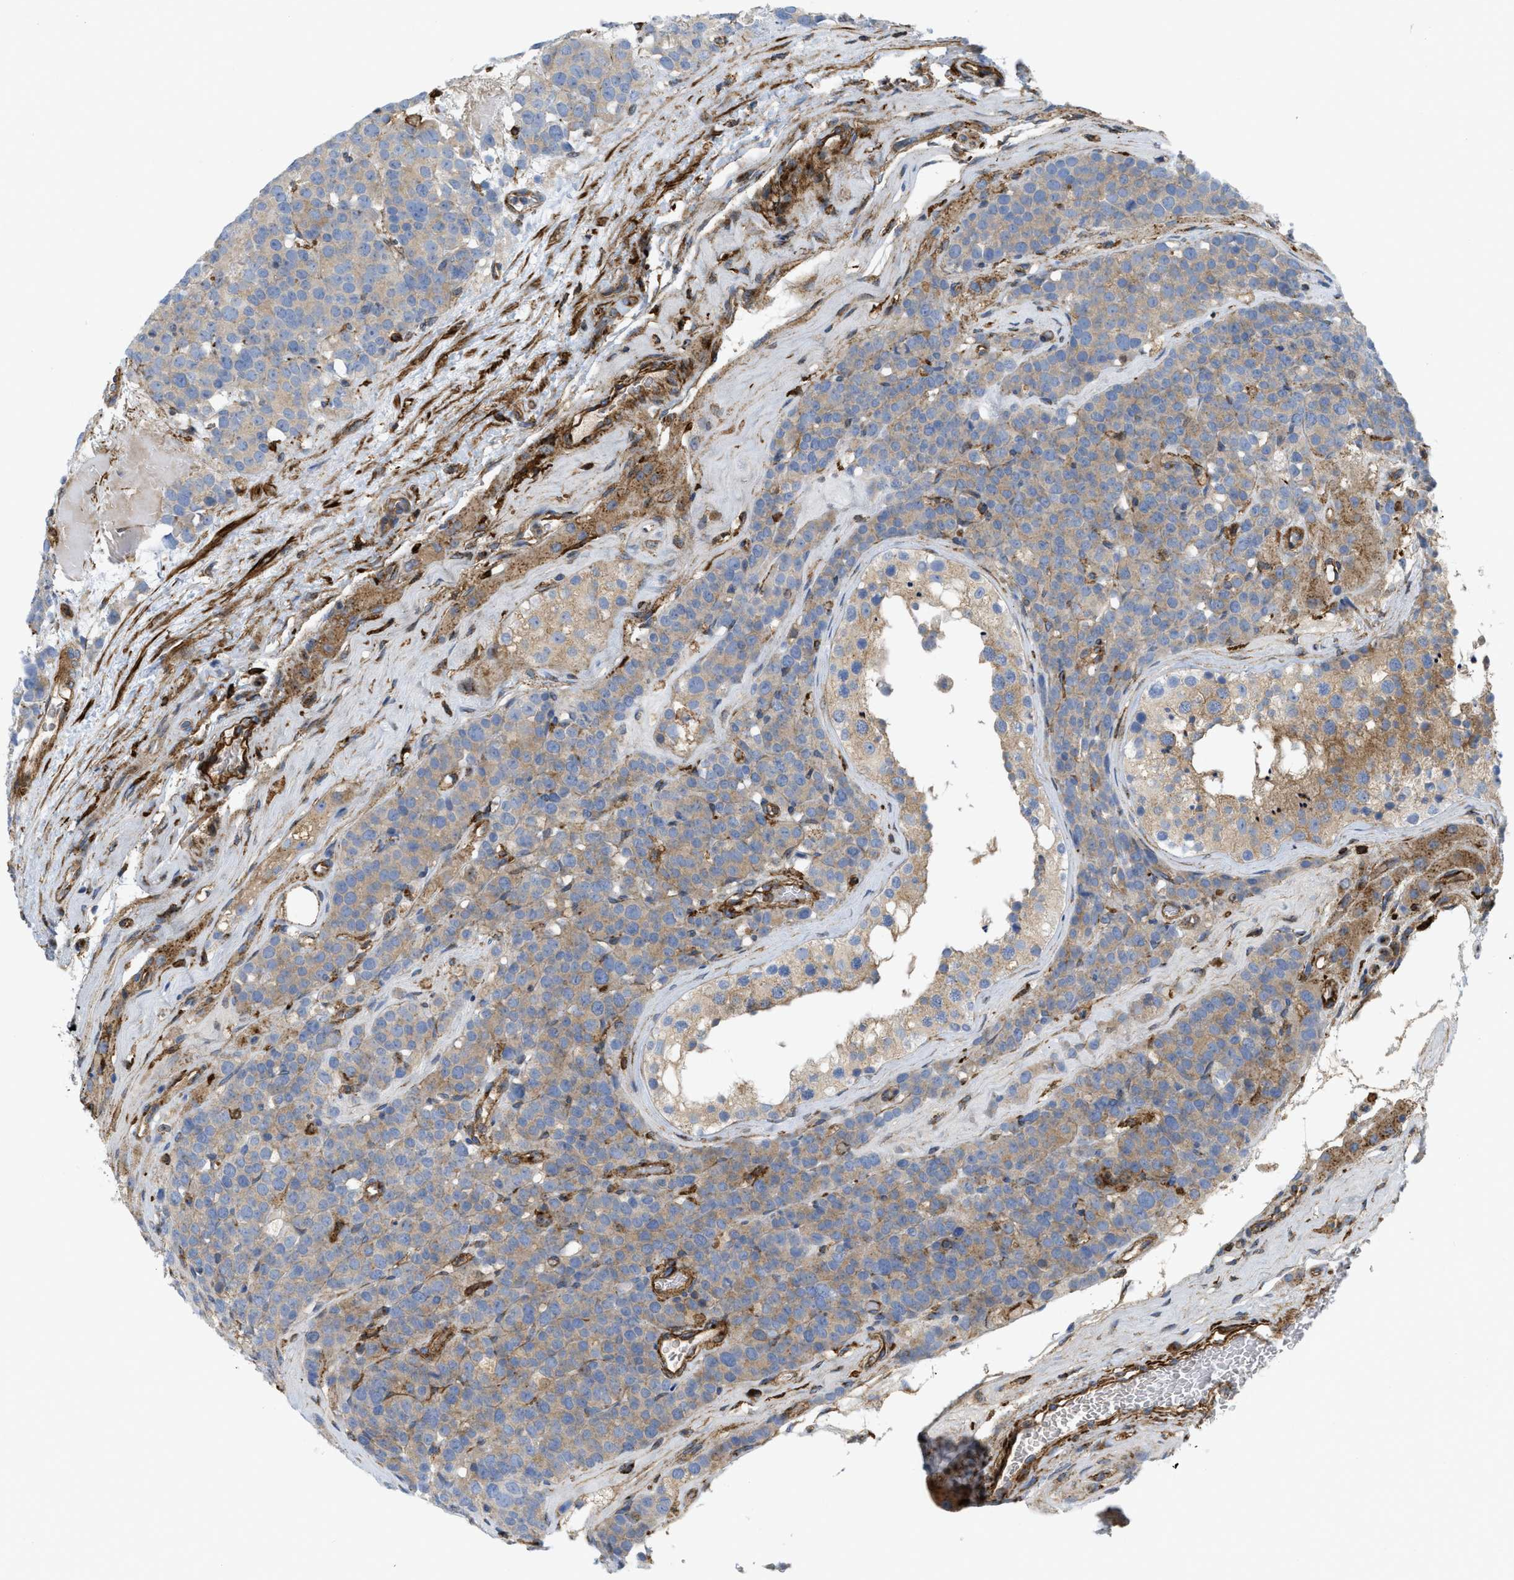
{"staining": {"intensity": "weak", "quantity": ">75%", "location": "cytoplasmic/membranous"}, "tissue": "testis cancer", "cell_type": "Tumor cells", "image_type": "cancer", "snomed": [{"axis": "morphology", "description": "Seminoma, NOS"}, {"axis": "topography", "description": "Testis"}], "caption": "Testis cancer was stained to show a protein in brown. There is low levels of weak cytoplasmic/membranous staining in about >75% of tumor cells.", "gene": "PICALM", "patient": {"sex": "male", "age": 71}}